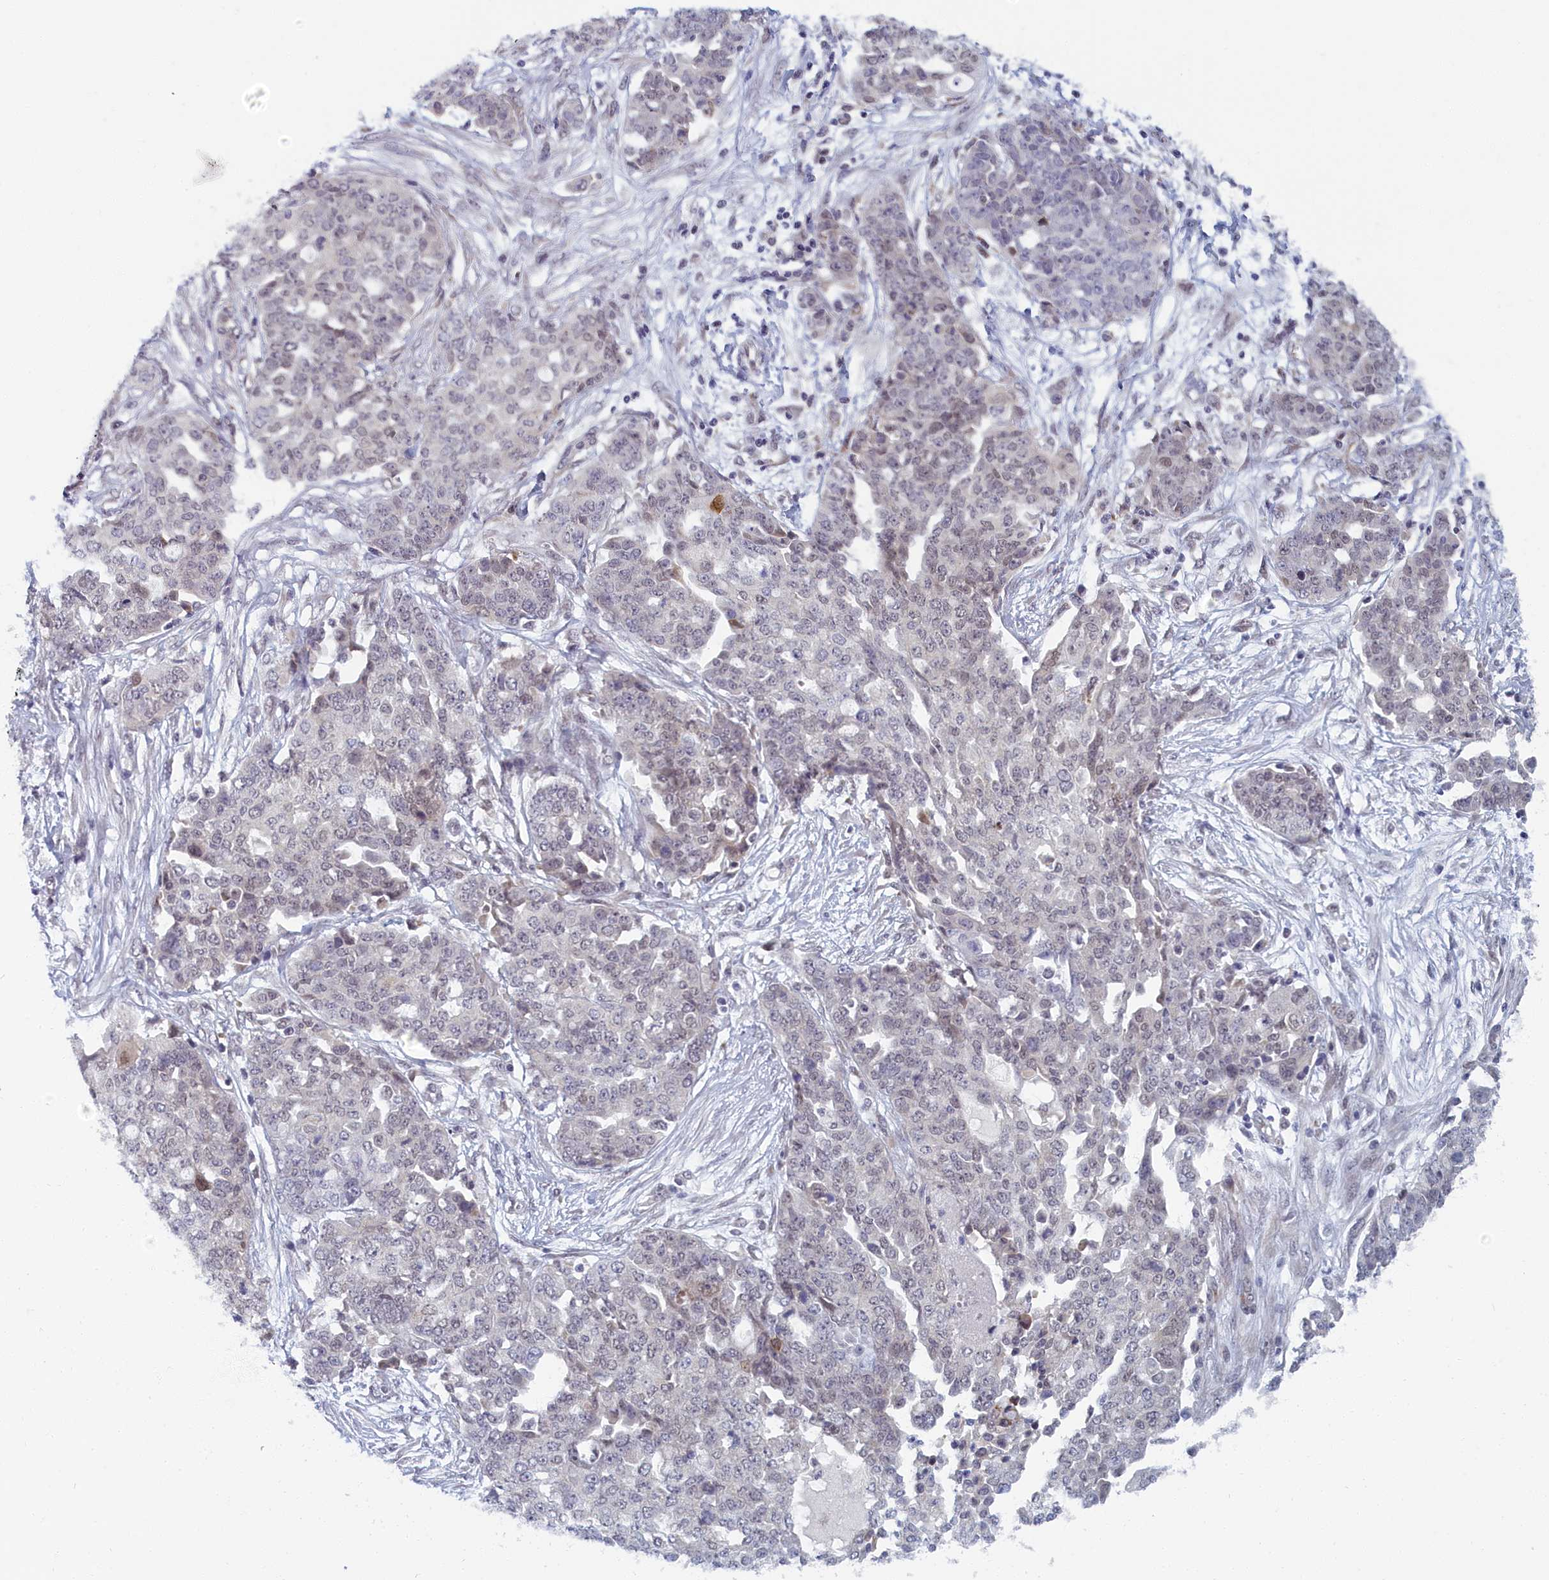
{"staining": {"intensity": "negative", "quantity": "none", "location": "none"}, "tissue": "ovarian cancer", "cell_type": "Tumor cells", "image_type": "cancer", "snomed": [{"axis": "morphology", "description": "Cystadenocarcinoma, serous, NOS"}, {"axis": "topography", "description": "Soft tissue"}, {"axis": "topography", "description": "Ovary"}], "caption": "Immunohistochemistry (IHC) micrograph of neoplastic tissue: human ovarian cancer stained with DAB displays no significant protein staining in tumor cells.", "gene": "DNAJC17", "patient": {"sex": "female", "age": 57}}